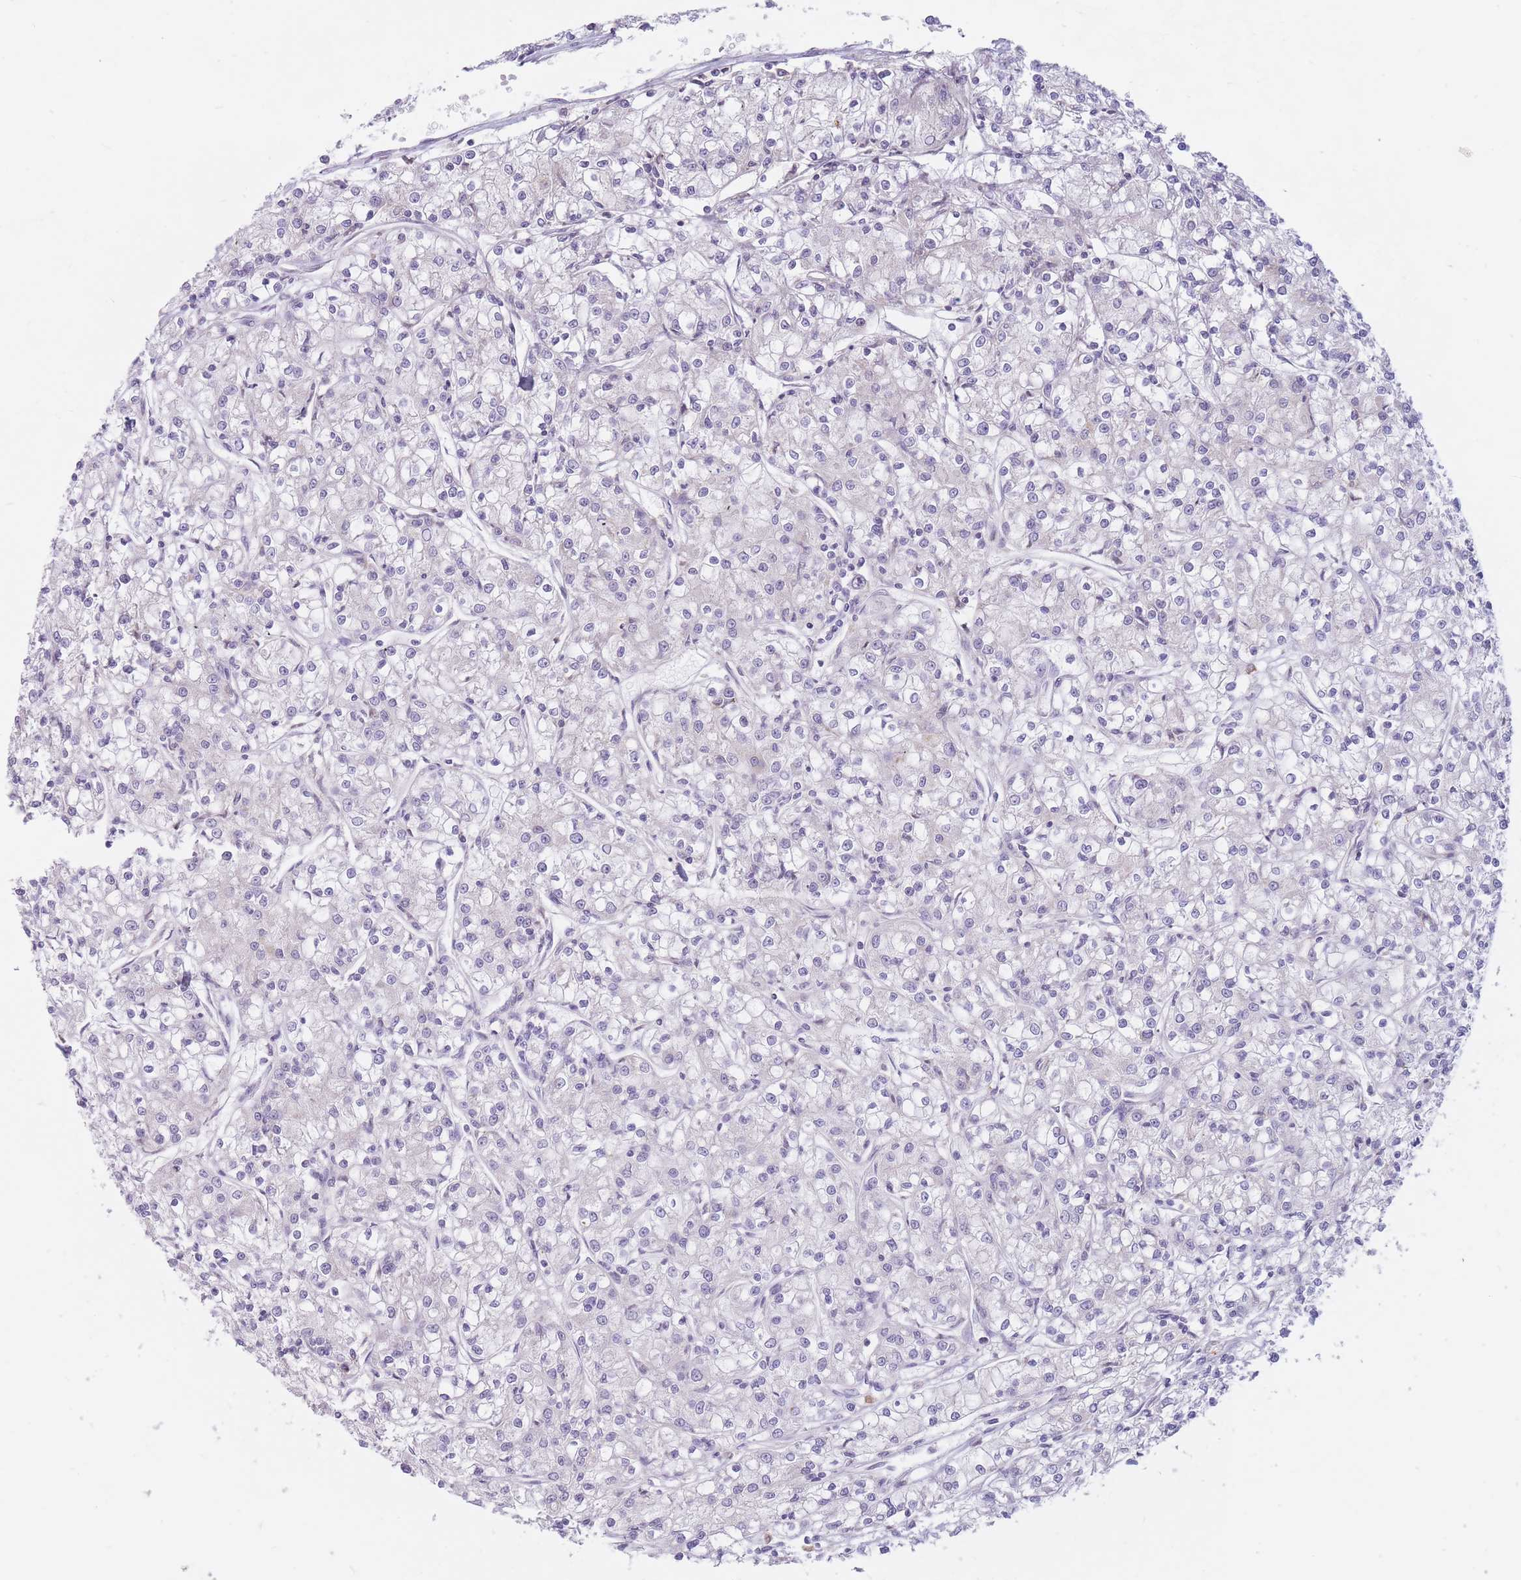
{"staining": {"intensity": "negative", "quantity": "none", "location": "none"}, "tissue": "renal cancer", "cell_type": "Tumor cells", "image_type": "cancer", "snomed": [{"axis": "morphology", "description": "Adenocarcinoma, NOS"}, {"axis": "topography", "description": "Kidney"}], "caption": "Adenocarcinoma (renal) was stained to show a protein in brown. There is no significant staining in tumor cells.", "gene": "PTGDR", "patient": {"sex": "female", "age": 59}}